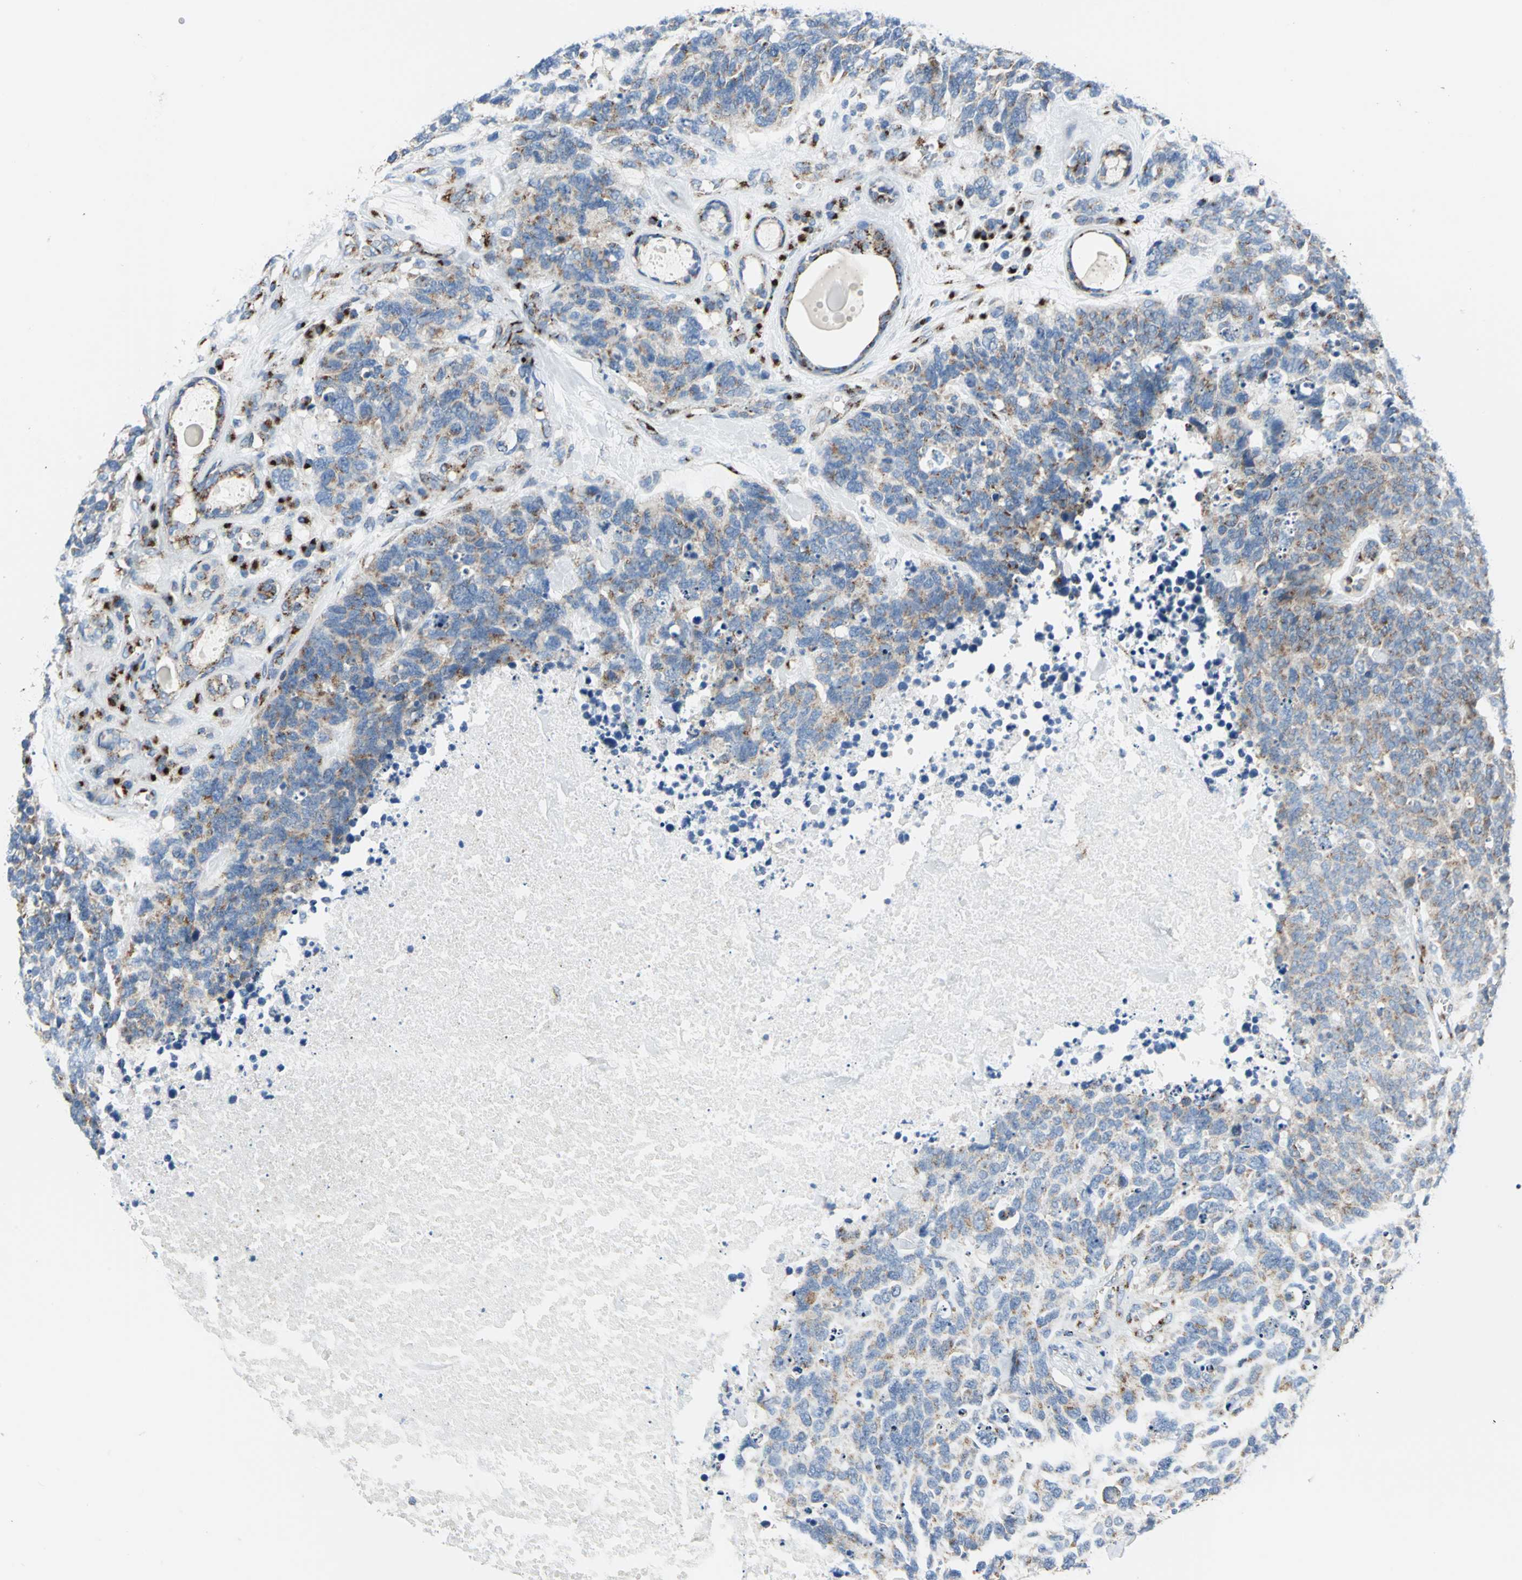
{"staining": {"intensity": "moderate", "quantity": ">75%", "location": "cytoplasmic/membranous"}, "tissue": "lung cancer", "cell_type": "Tumor cells", "image_type": "cancer", "snomed": [{"axis": "morphology", "description": "Neoplasm, malignant, NOS"}, {"axis": "topography", "description": "Lung"}], "caption": "Malignant neoplasm (lung) stained with a brown dye demonstrates moderate cytoplasmic/membranous positive expression in approximately >75% of tumor cells.", "gene": "GPR3", "patient": {"sex": "female", "age": 58}}